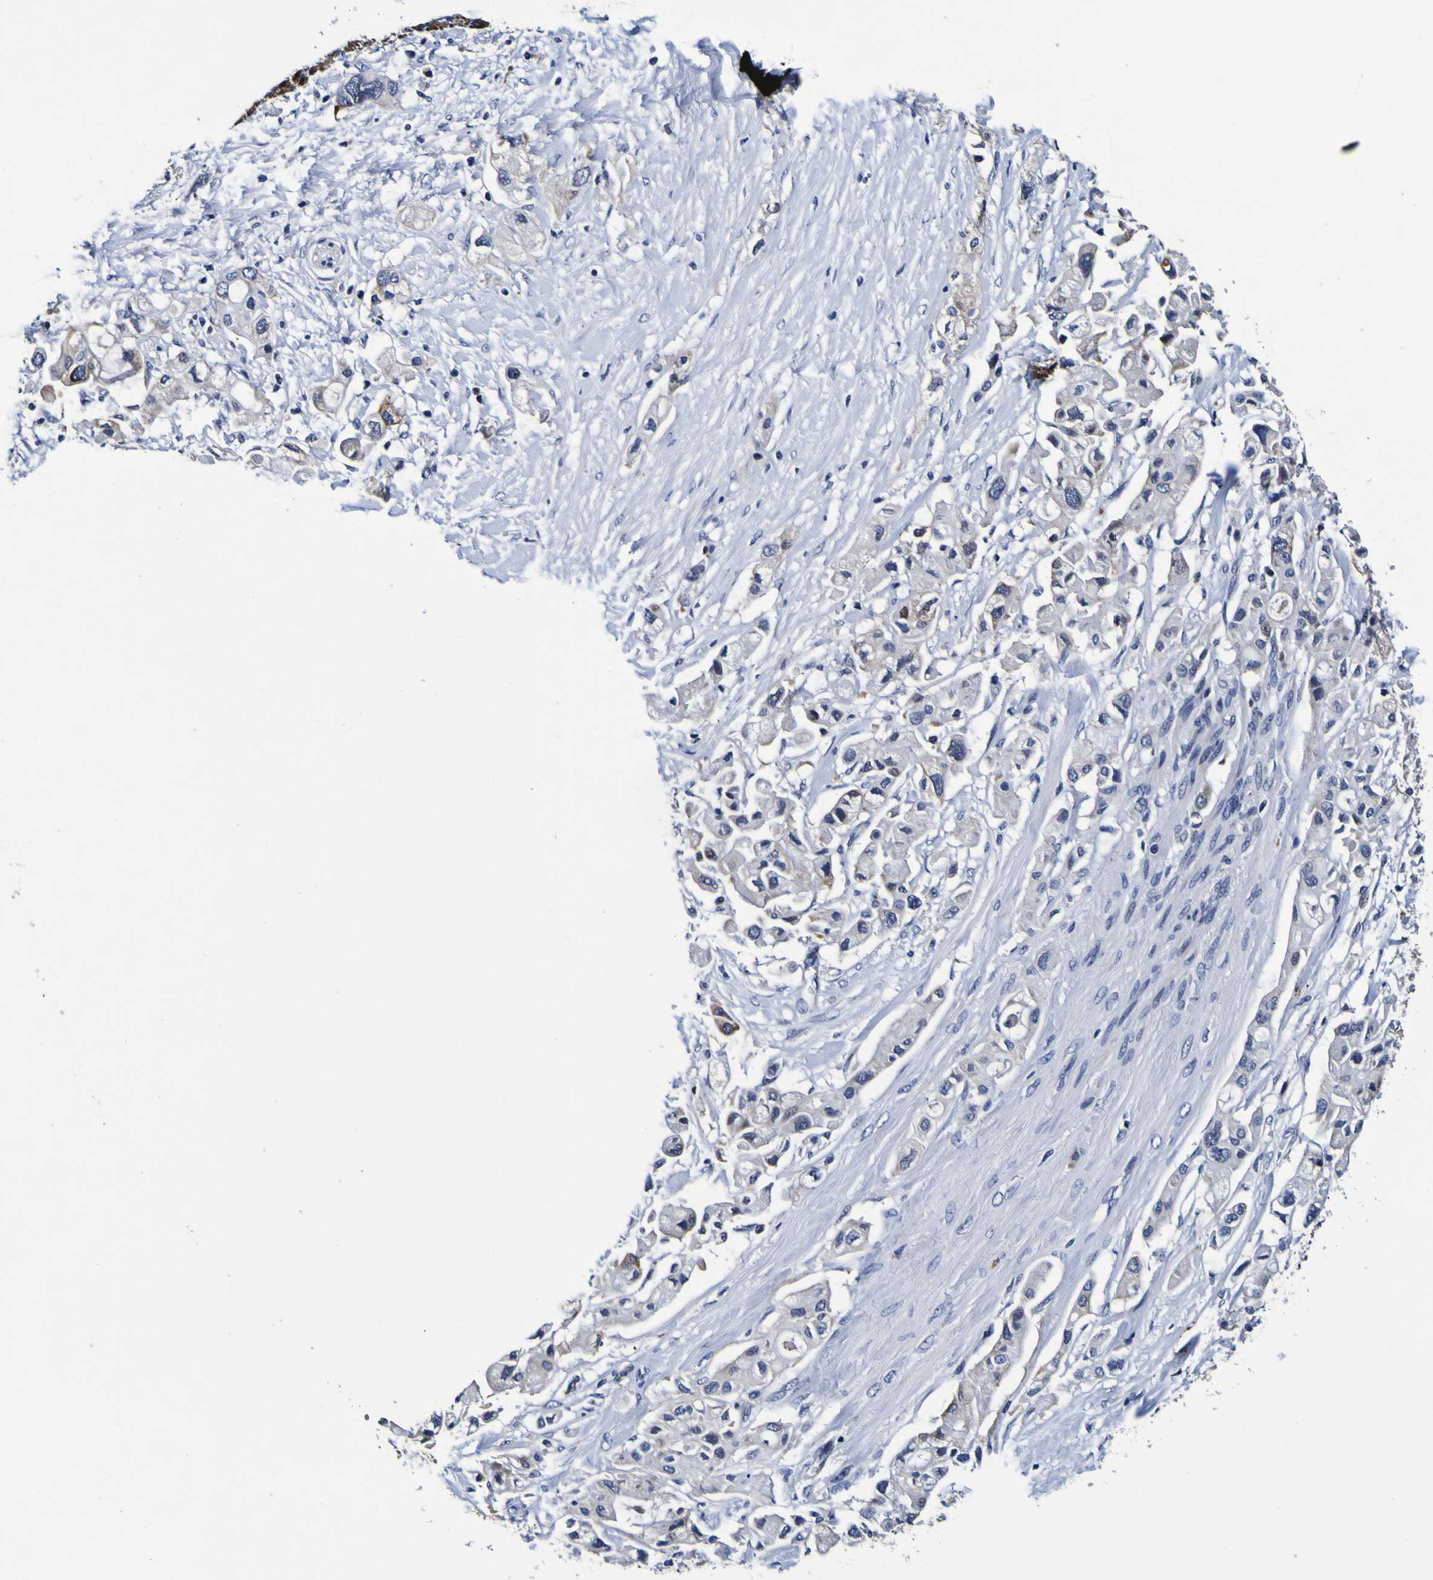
{"staining": {"intensity": "moderate", "quantity": "<25%", "location": "cytoplasmic/membranous"}, "tissue": "pancreatic cancer", "cell_type": "Tumor cells", "image_type": "cancer", "snomed": [{"axis": "morphology", "description": "Adenocarcinoma, NOS"}, {"axis": "topography", "description": "Pancreas"}], "caption": "Tumor cells exhibit low levels of moderate cytoplasmic/membranous positivity in approximately <25% of cells in human pancreatic cancer. The staining was performed using DAB, with brown indicating positive protein expression. Nuclei are stained blue with hematoxylin.", "gene": "SORCS1", "patient": {"sex": "female", "age": 56}}